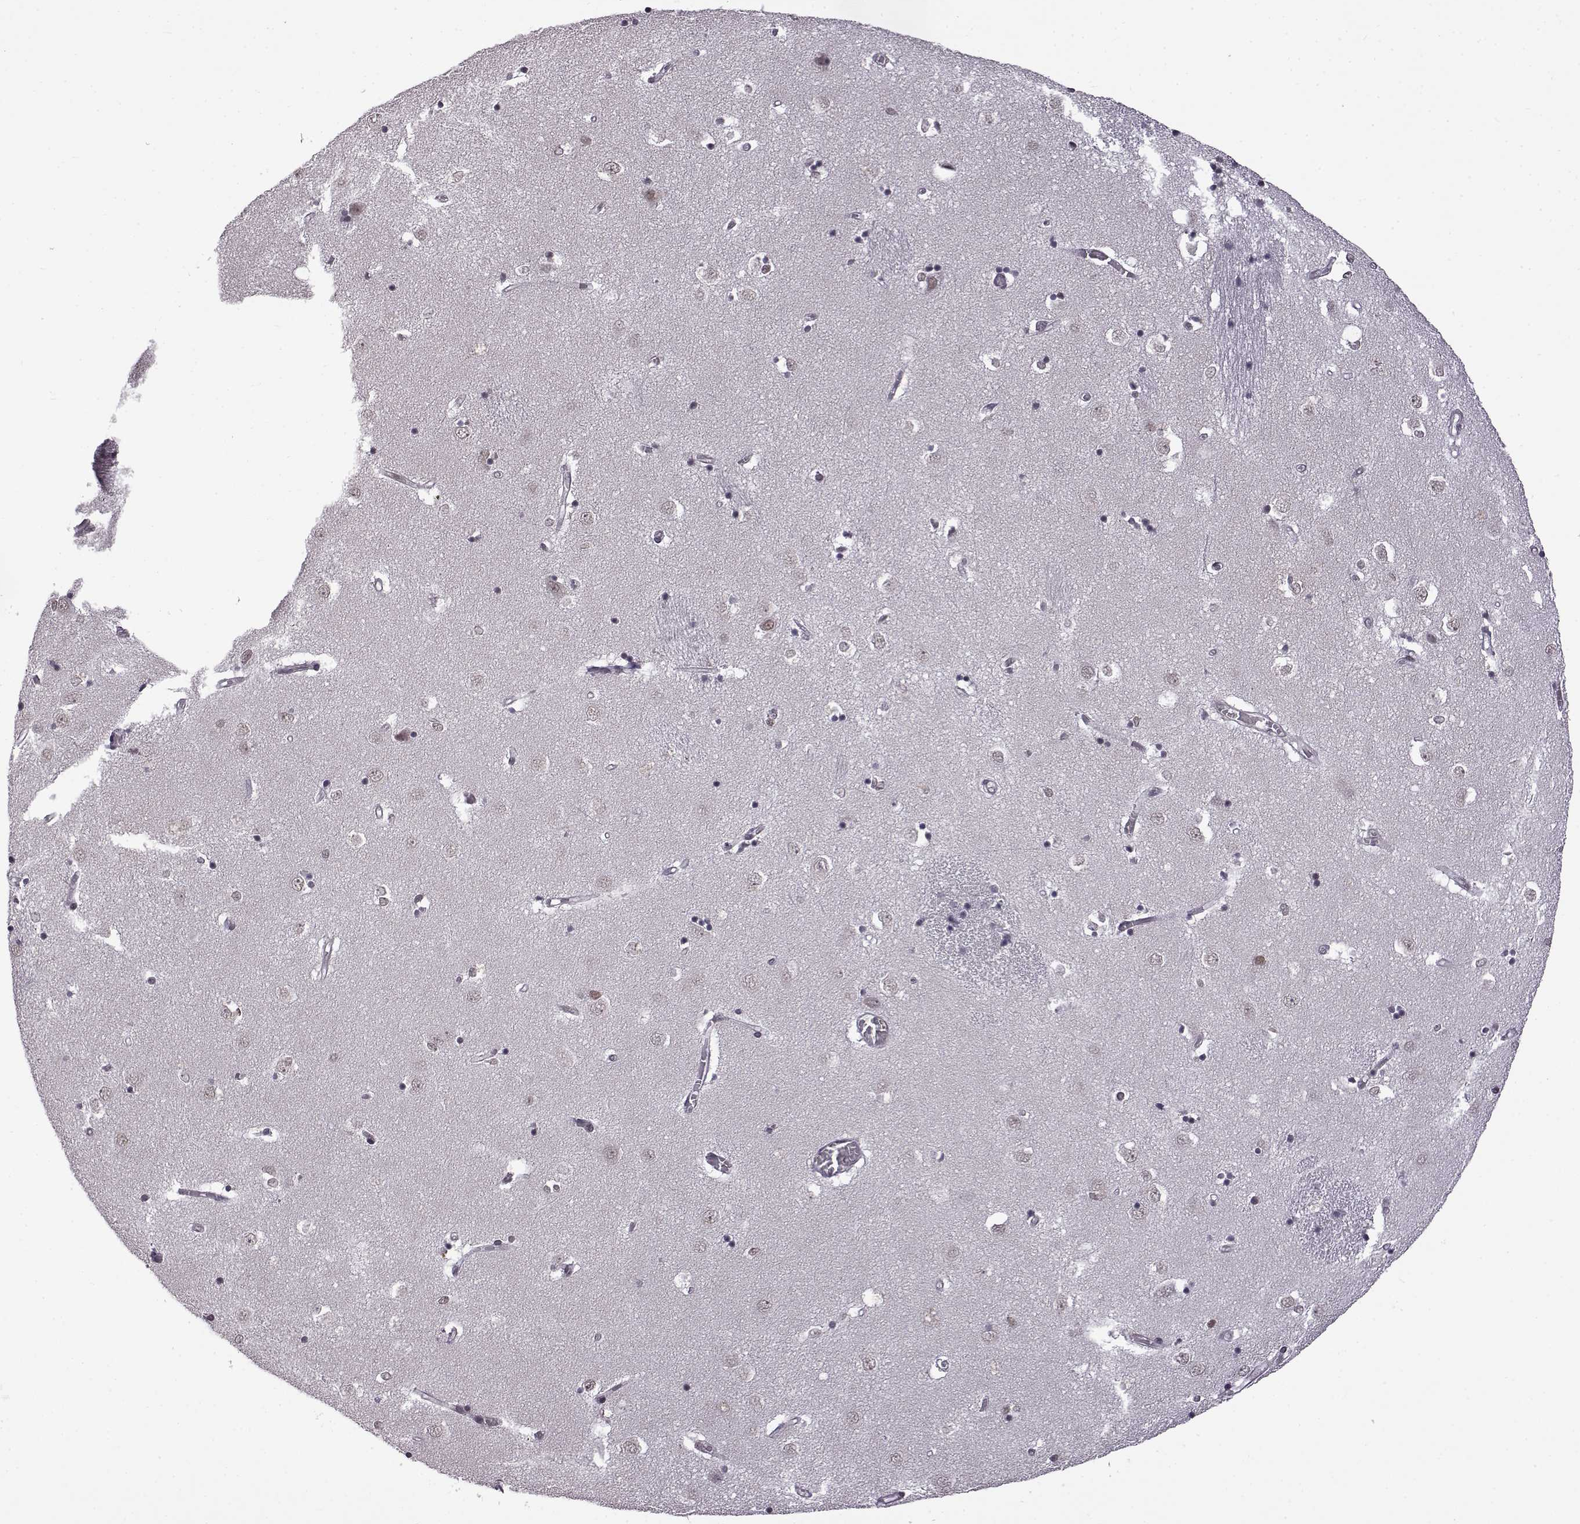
{"staining": {"intensity": "negative", "quantity": "none", "location": "none"}, "tissue": "caudate", "cell_type": "Glial cells", "image_type": "normal", "snomed": [{"axis": "morphology", "description": "Normal tissue, NOS"}, {"axis": "topography", "description": "Lateral ventricle wall"}], "caption": "Immunohistochemistry photomicrograph of unremarkable human caudate stained for a protein (brown), which exhibits no expression in glial cells.", "gene": "SYNPO2", "patient": {"sex": "male", "age": 54}}